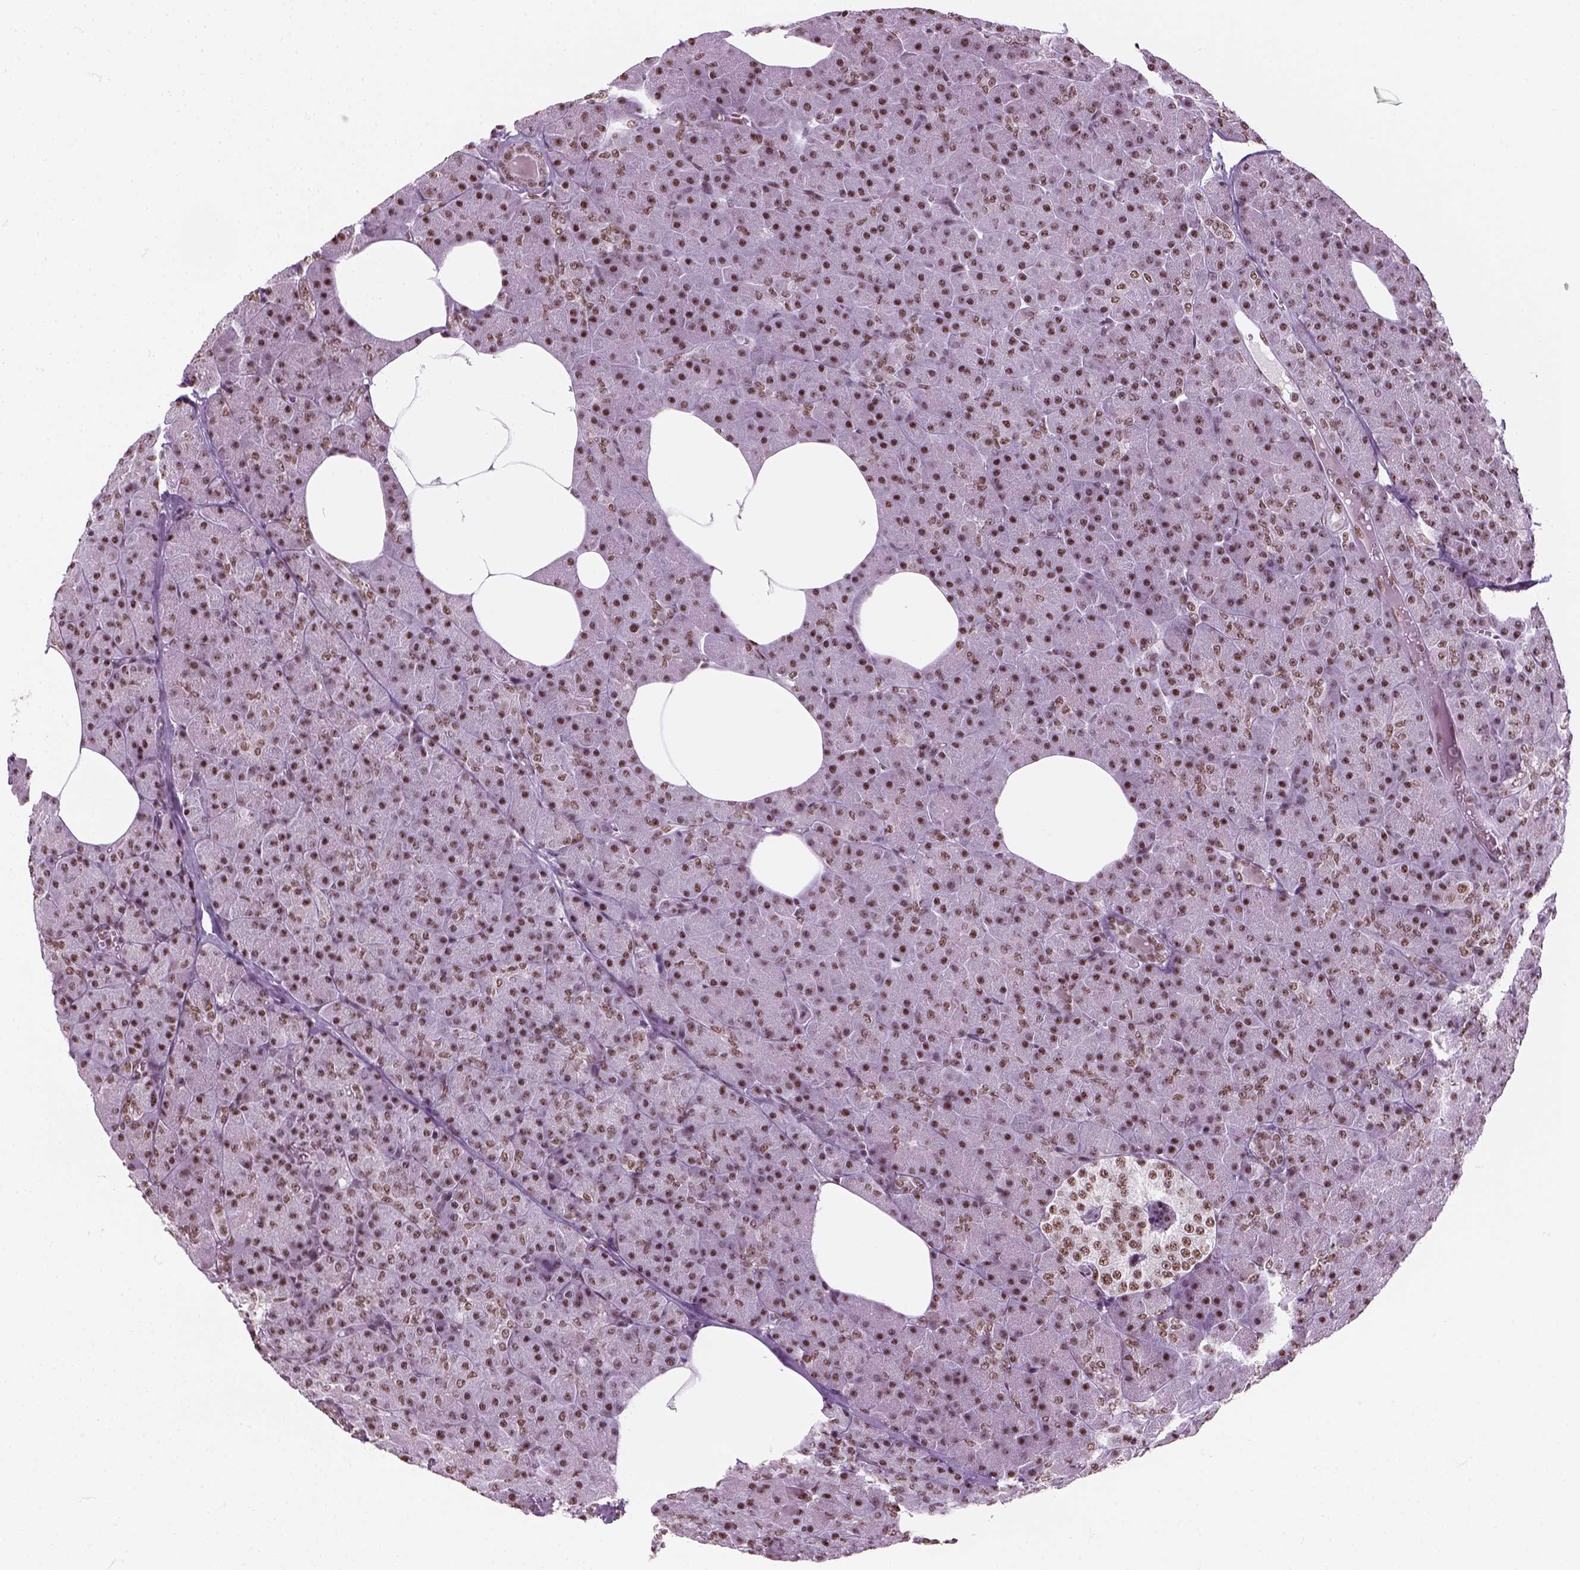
{"staining": {"intensity": "strong", "quantity": ">75%", "location": "nuclear"}, "tissue": "pancreas", "cell_type": "Exocrine glandular cells", "image_type": "normal", "snomed": [{"axis": "morphology", "description": "Normal tissue, NOS"}, {"axis": "topography", "description": "Pancreas"}], "caption": "Exocrine glandular cells display strong nuclear expression in about >75% of cells in benign pancreas. Using DAB (brown) and hematoxylin (blue) stains, captured at high magnification using brightfield microscopy.", "gene": "GTF2F1", "patient": {"sex": "female", "age": 45}}